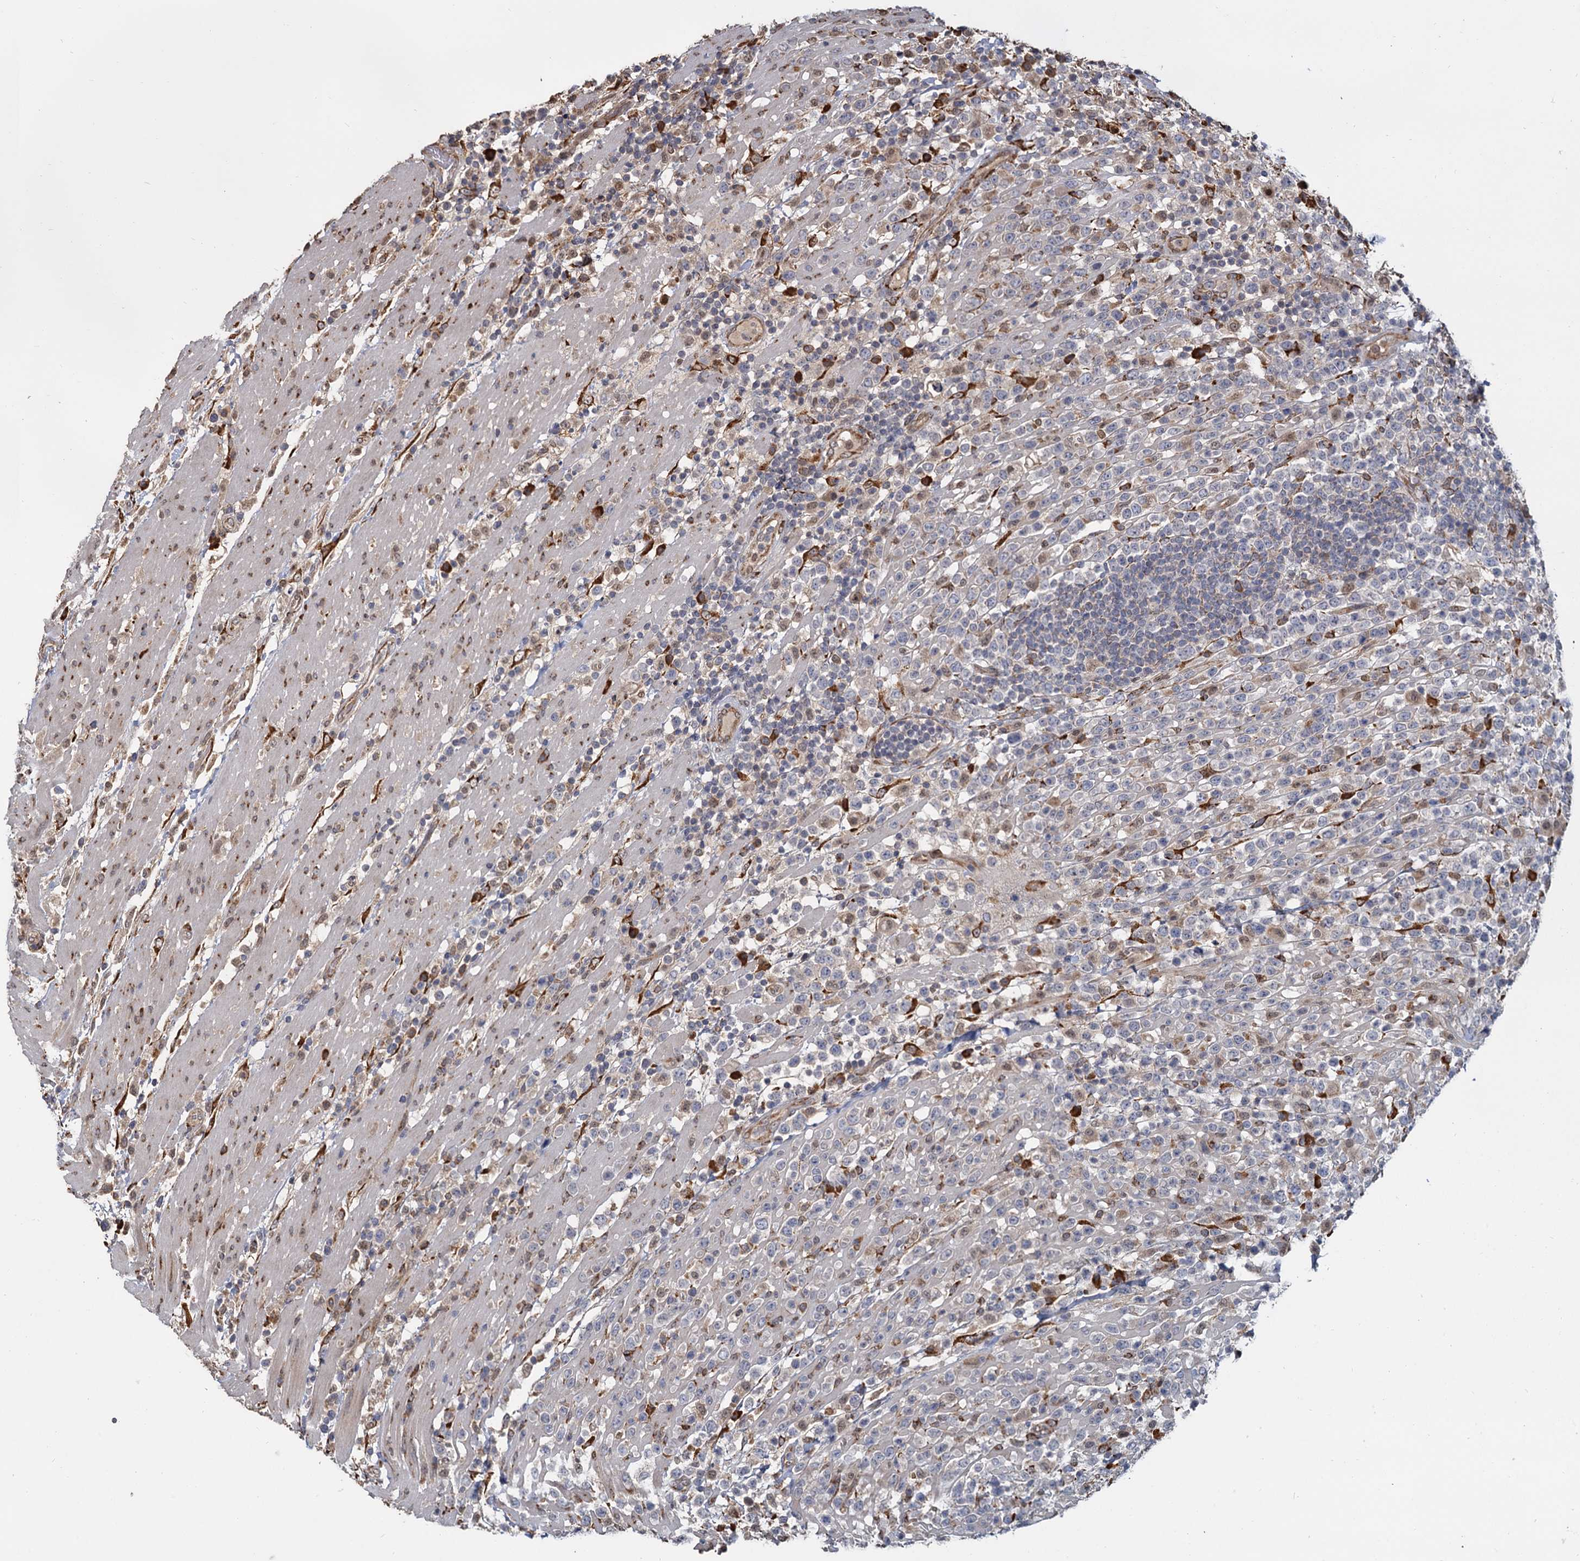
{"staining": {"intensity": "negative", "quantity": "none", "location": "none"}, "tissue": "lymphoma", "cell_type": "Tumor cells", "image_type": "cancer", "snomed": [{"axis": "morphology", "description": "Malignant lymphoma, non-Hodgkin's type, High grade"}, {"axis": "topography", "description": "Colon"}], "caption": "The photomicrograph displays no staining of tumor cells in malignant lymphoma, non-Hodgkin's type (high-grade). (DAB IHC, high magnification).", "gene": "LRRC51", "patient": {"sex": "female", "age": 53}}